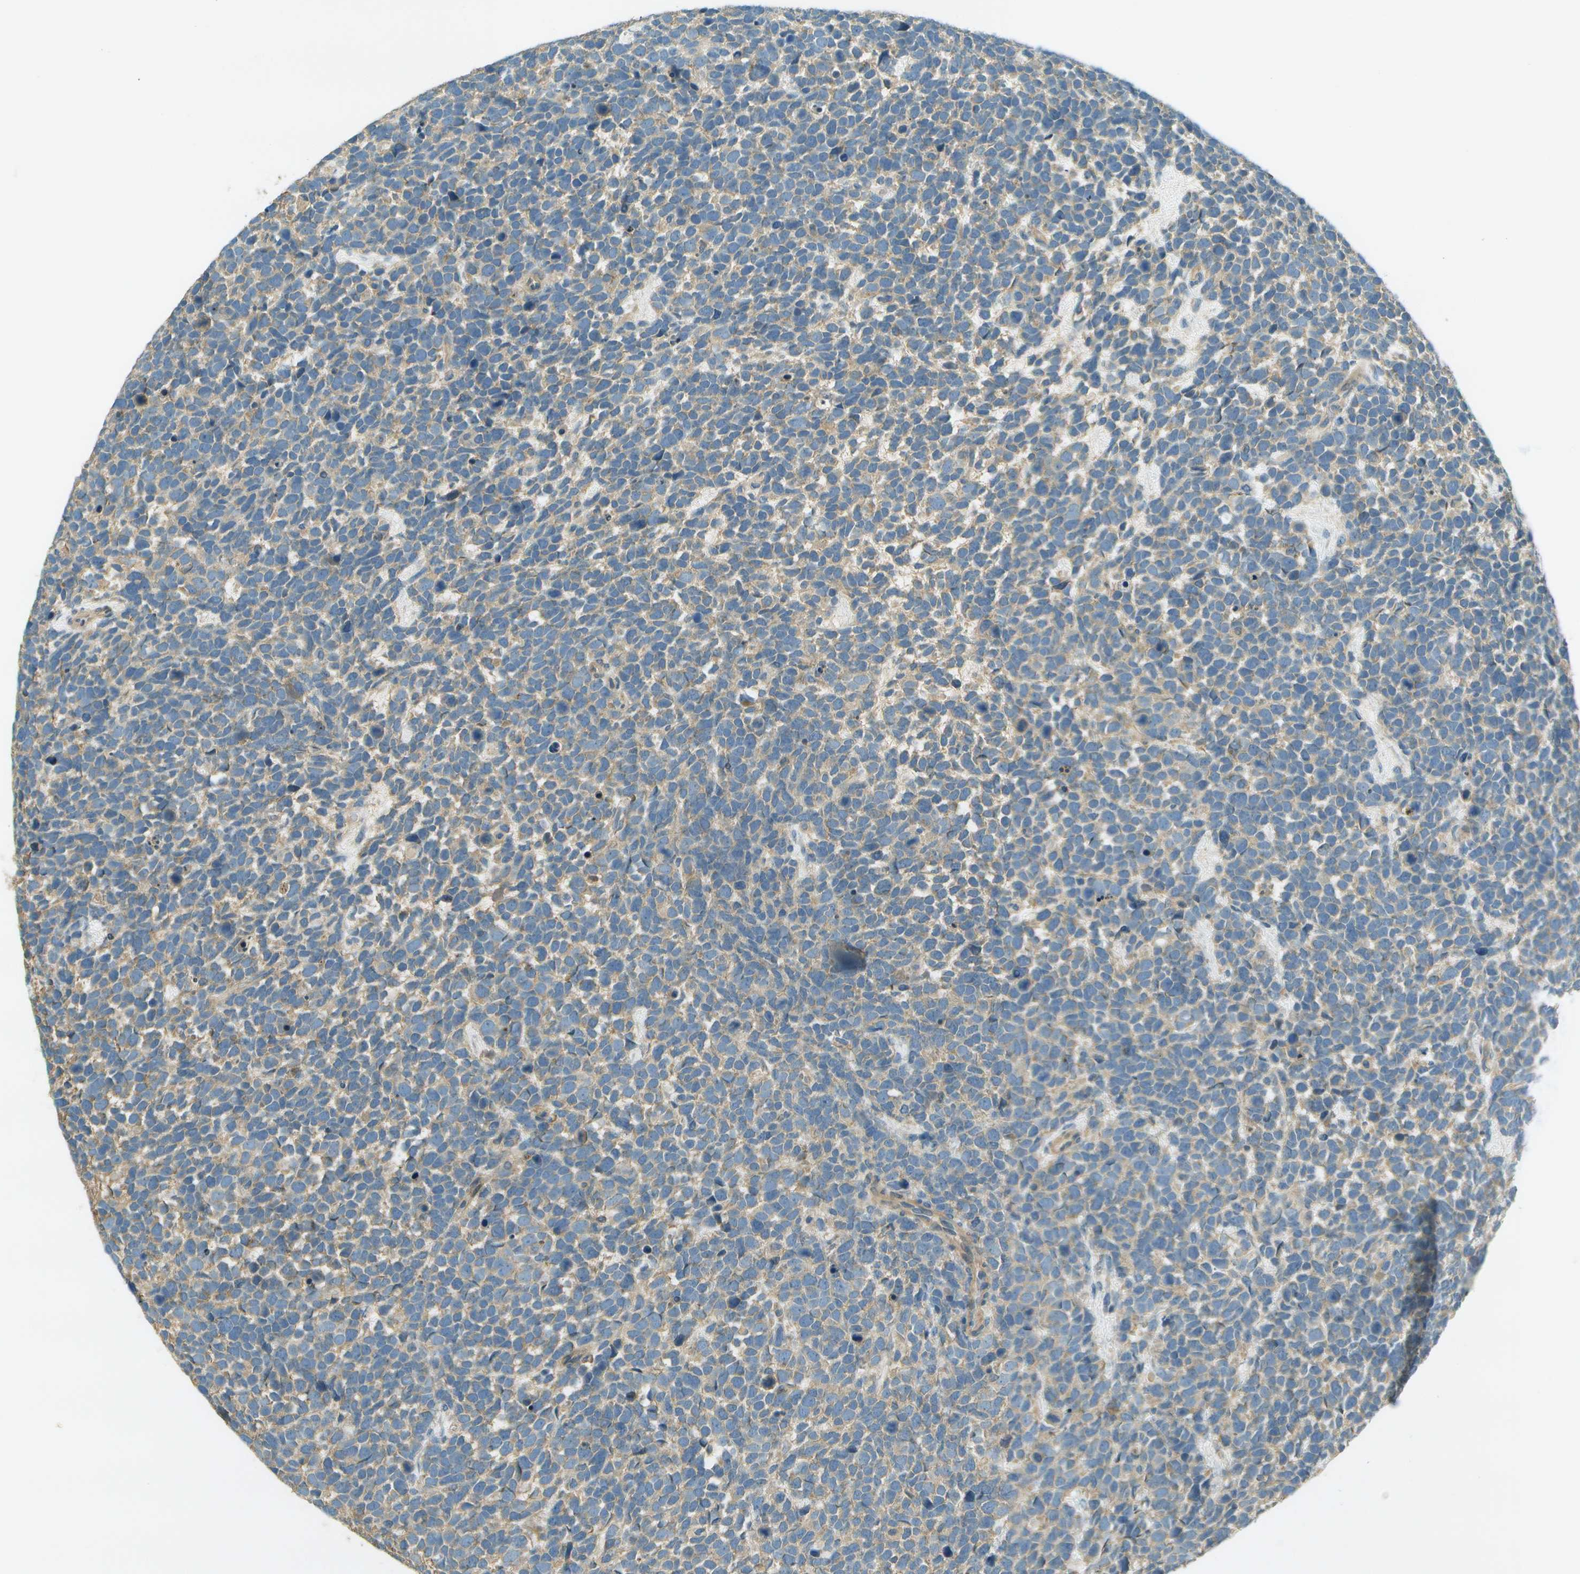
{"staining": {"intensity": "weak", "quantity": "25%-75%", "location": "cytoplasmic/membranous"}, "tissue": "urothelial cancer", "cell_type": "Tumor cells", "image_type": "cancer", "snomed": [{"axis": "morphology", "description": "Urothelial carcinoma, High grade"}, {"axis": "topography", "description": "Urinary bladder"}], "caption": "An immunohistochemistry micrograph of neoplastic tissue is shown. Protein staining in brown highlights weak cytoplasmic/membranous positivity in urothelial carcinoma (high-grade) within tumor cells. Nuclei are stained in blue.", "gene": "NUDT4", "patient": {"sex": "female", "age": 82}}